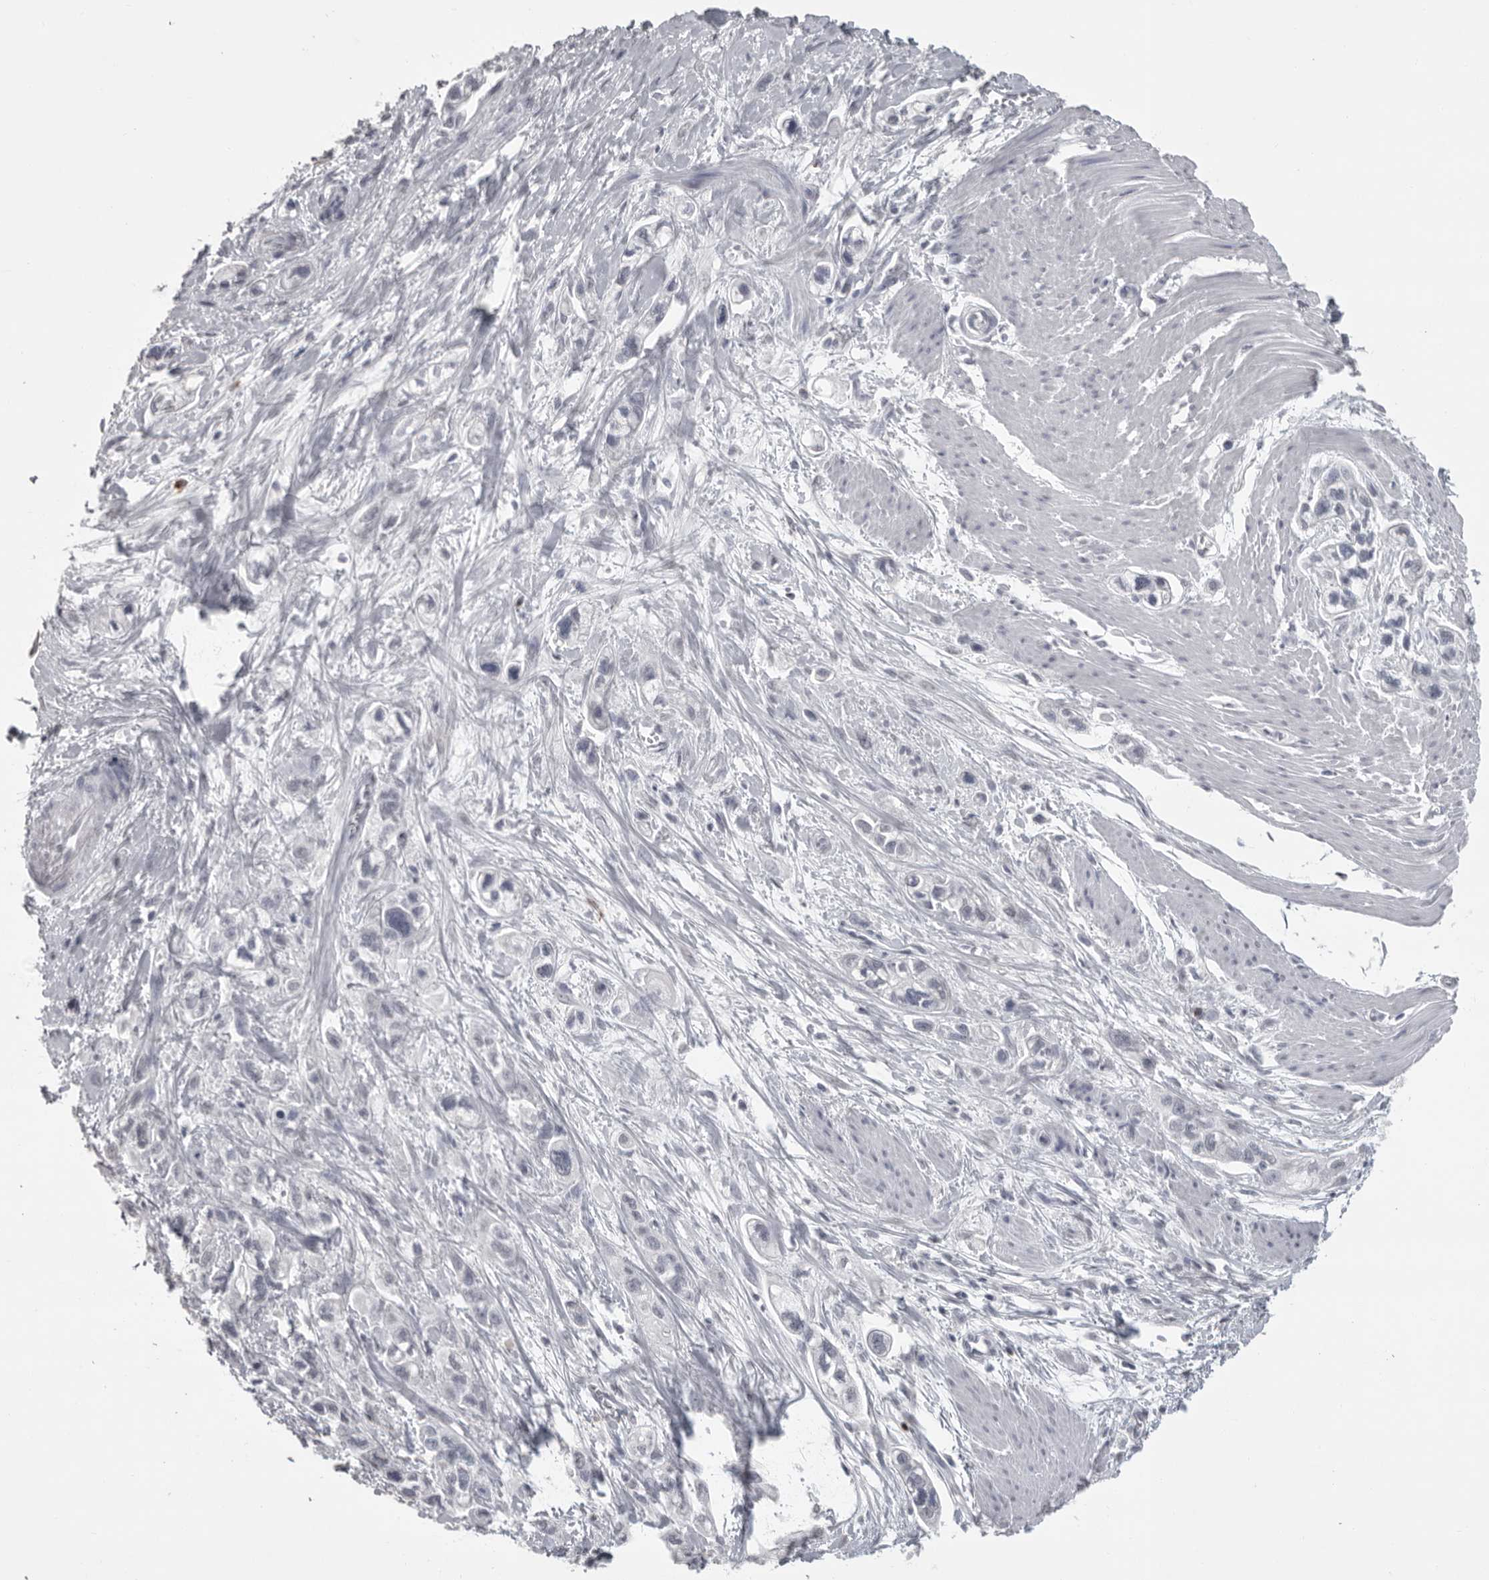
{"staining": {"intensity": "negative", "quantity": "none", "location": "none"}, "tissue": "pancreatic cancer", "cell_type": "Tumor cells", "image_type": "cancer", "snomed": [{"axis": "morphology", "description": "Adenocarcinoma, NOS"}, {"axis": "topography", "description": "Pancreas"}], "caption": "A high-resolution histopathology image shows IHC staining of pancreatic cancer, which reveals no significant expression in tumor cells.", "gene": "GNLY", "patient": {"sex": "male", "age": 74}}